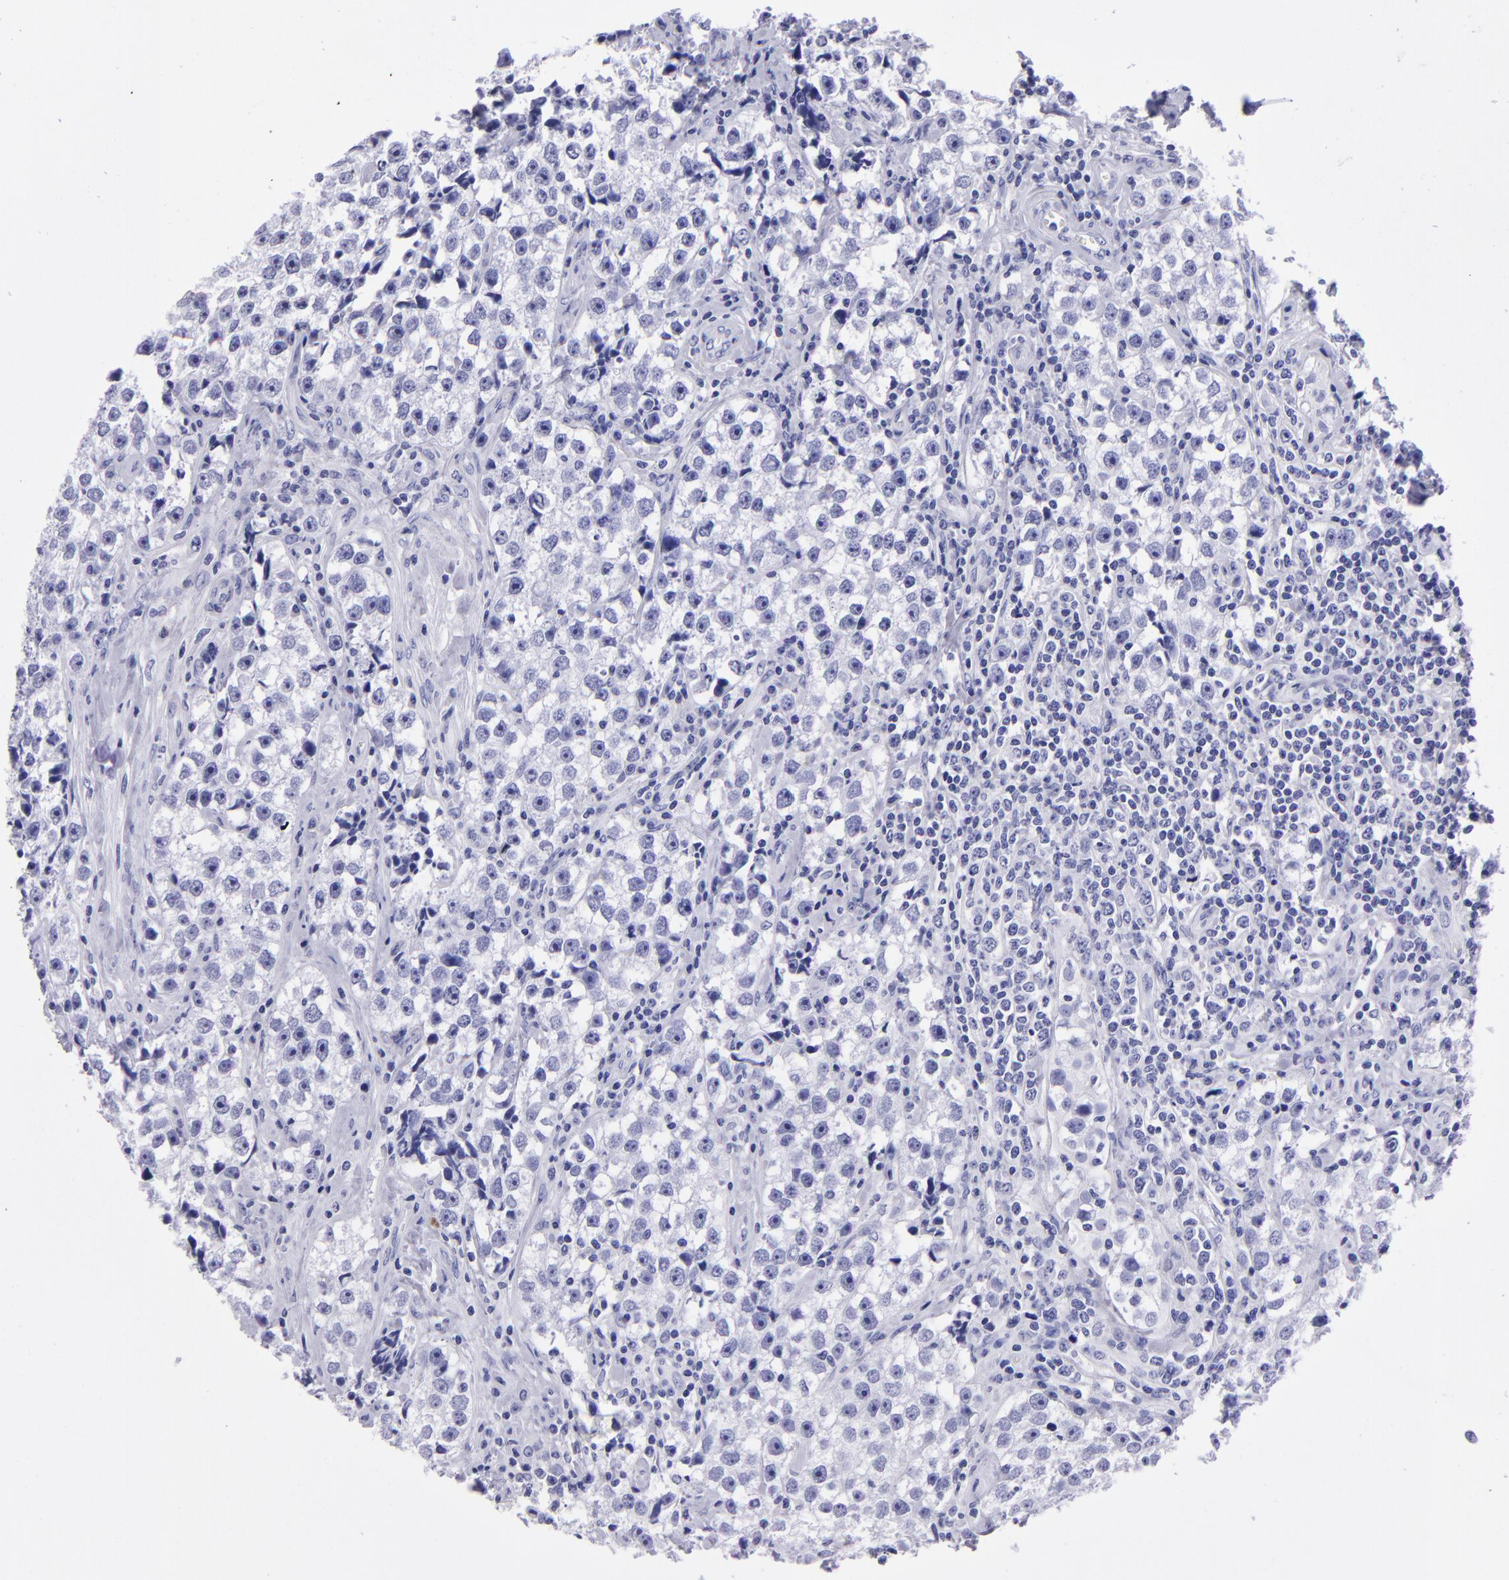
{"staining": {"intensity": "negative", "quantity": "none", "location": "none"}, "tissue": "testis cancer", "cell_type": "Tumor cells", "image_type": "cancer", "snomed": [{"axis": "morphology", "description": "Seminoma, NOS"}, {"axis": "topography", "description": "Testis"}], "caption": "Immunohistochemistry (IHC) of testis cancer (seminoma) shows no expression in tumor cells. The staining was performed using DAB (3,3'-diaminobenzidine) to visualize the protein expression in brown, while the nuclei were stained in blue with hematoxylin (Magnification: 20x).", "gene": "TYRP1", "patient": {"sex": "male", "age": 32}}